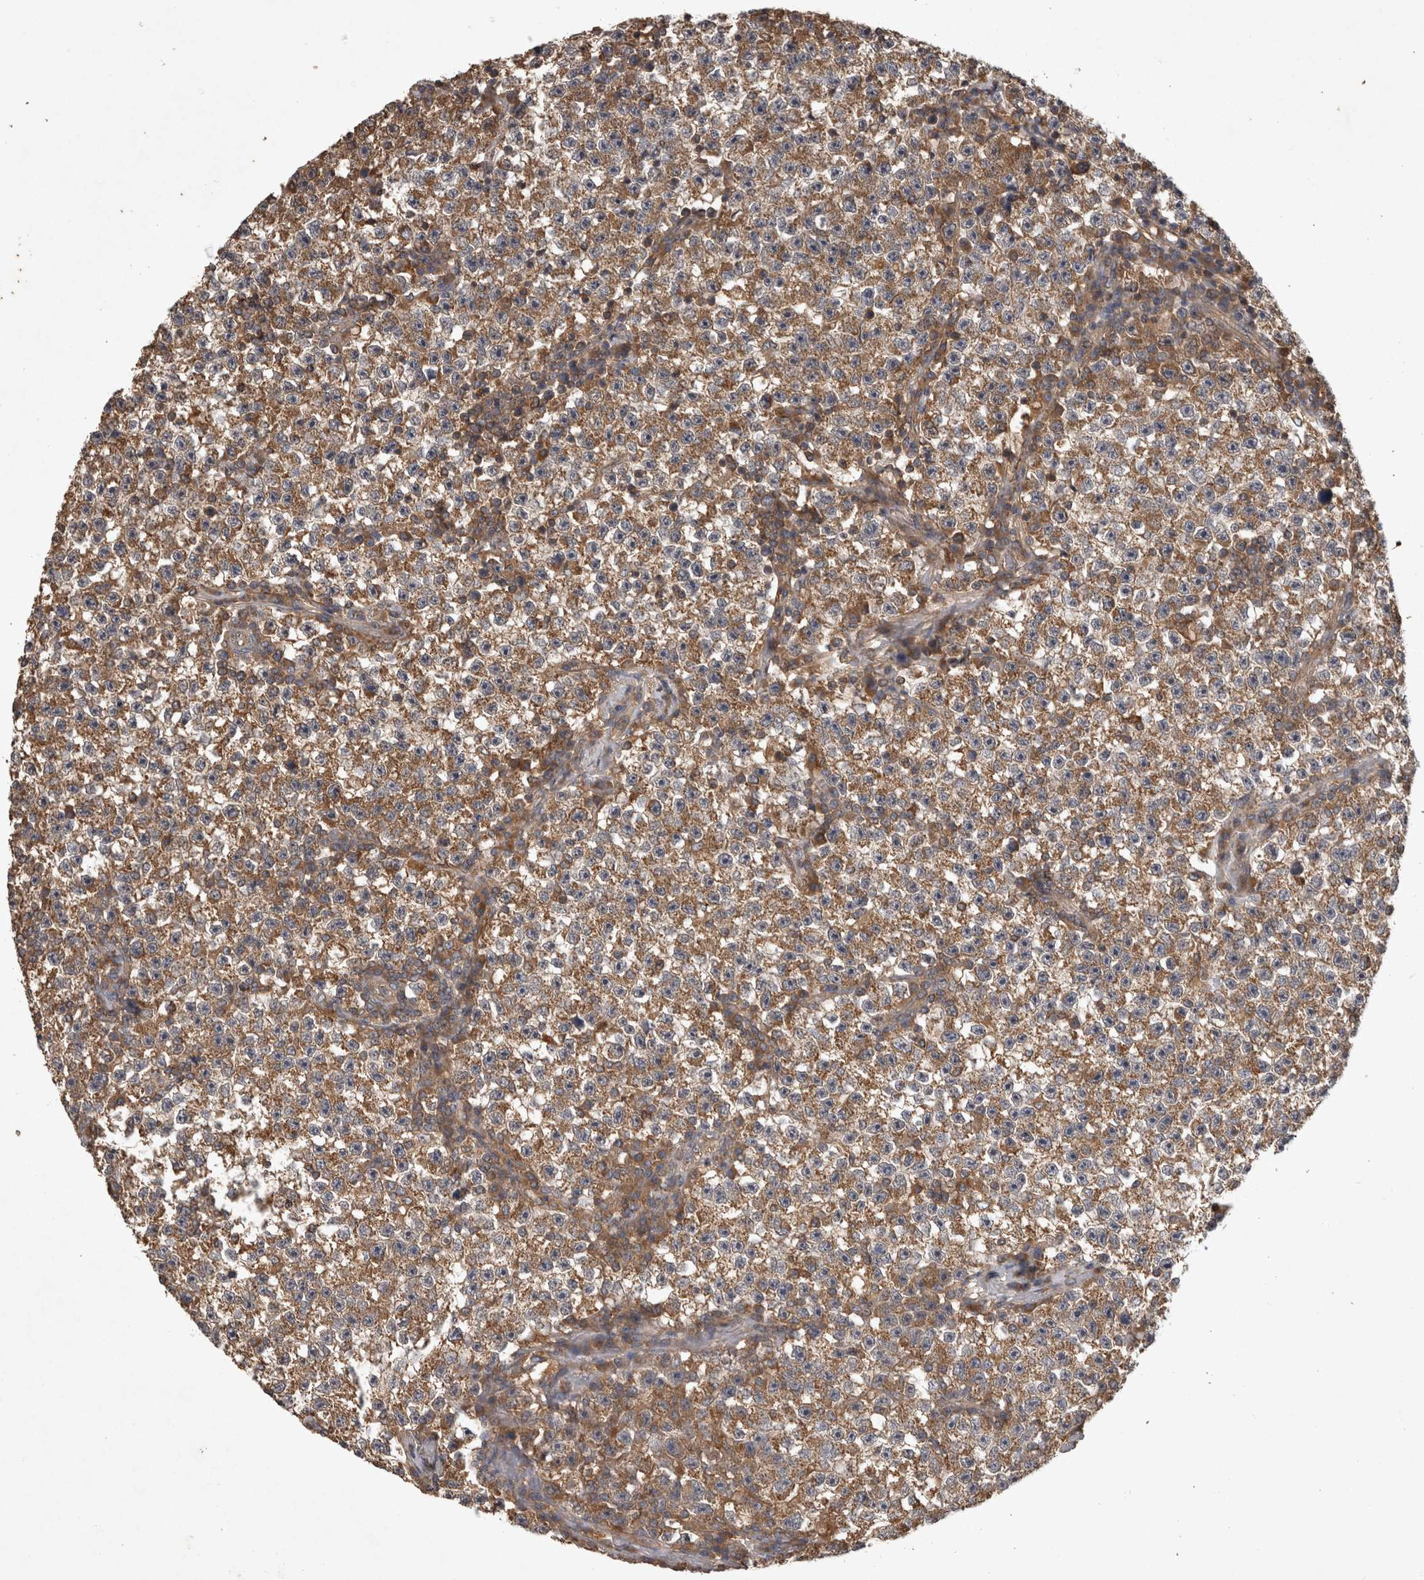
{"staining": {"intensity": "moderate", "quantity": ">75%", "location": "cytoplasmic/membranous"}, "tissue": "testis cancer", "cell_type": "Tumor cells", "image_type": "cancer", "snomed": [{"axis": "morphology", "description": "Seminoma, NOS"}, {"axis": "topography", "description": "Testis"}], "caption": "Seminoma (testis) stained with a brown dye demonstrates moderate cytoplasmic/membranous positive positivity in about >75% of tumor cells.", "gene": "TRMT61B", "patient": {"sex": "male", "age": 22}}